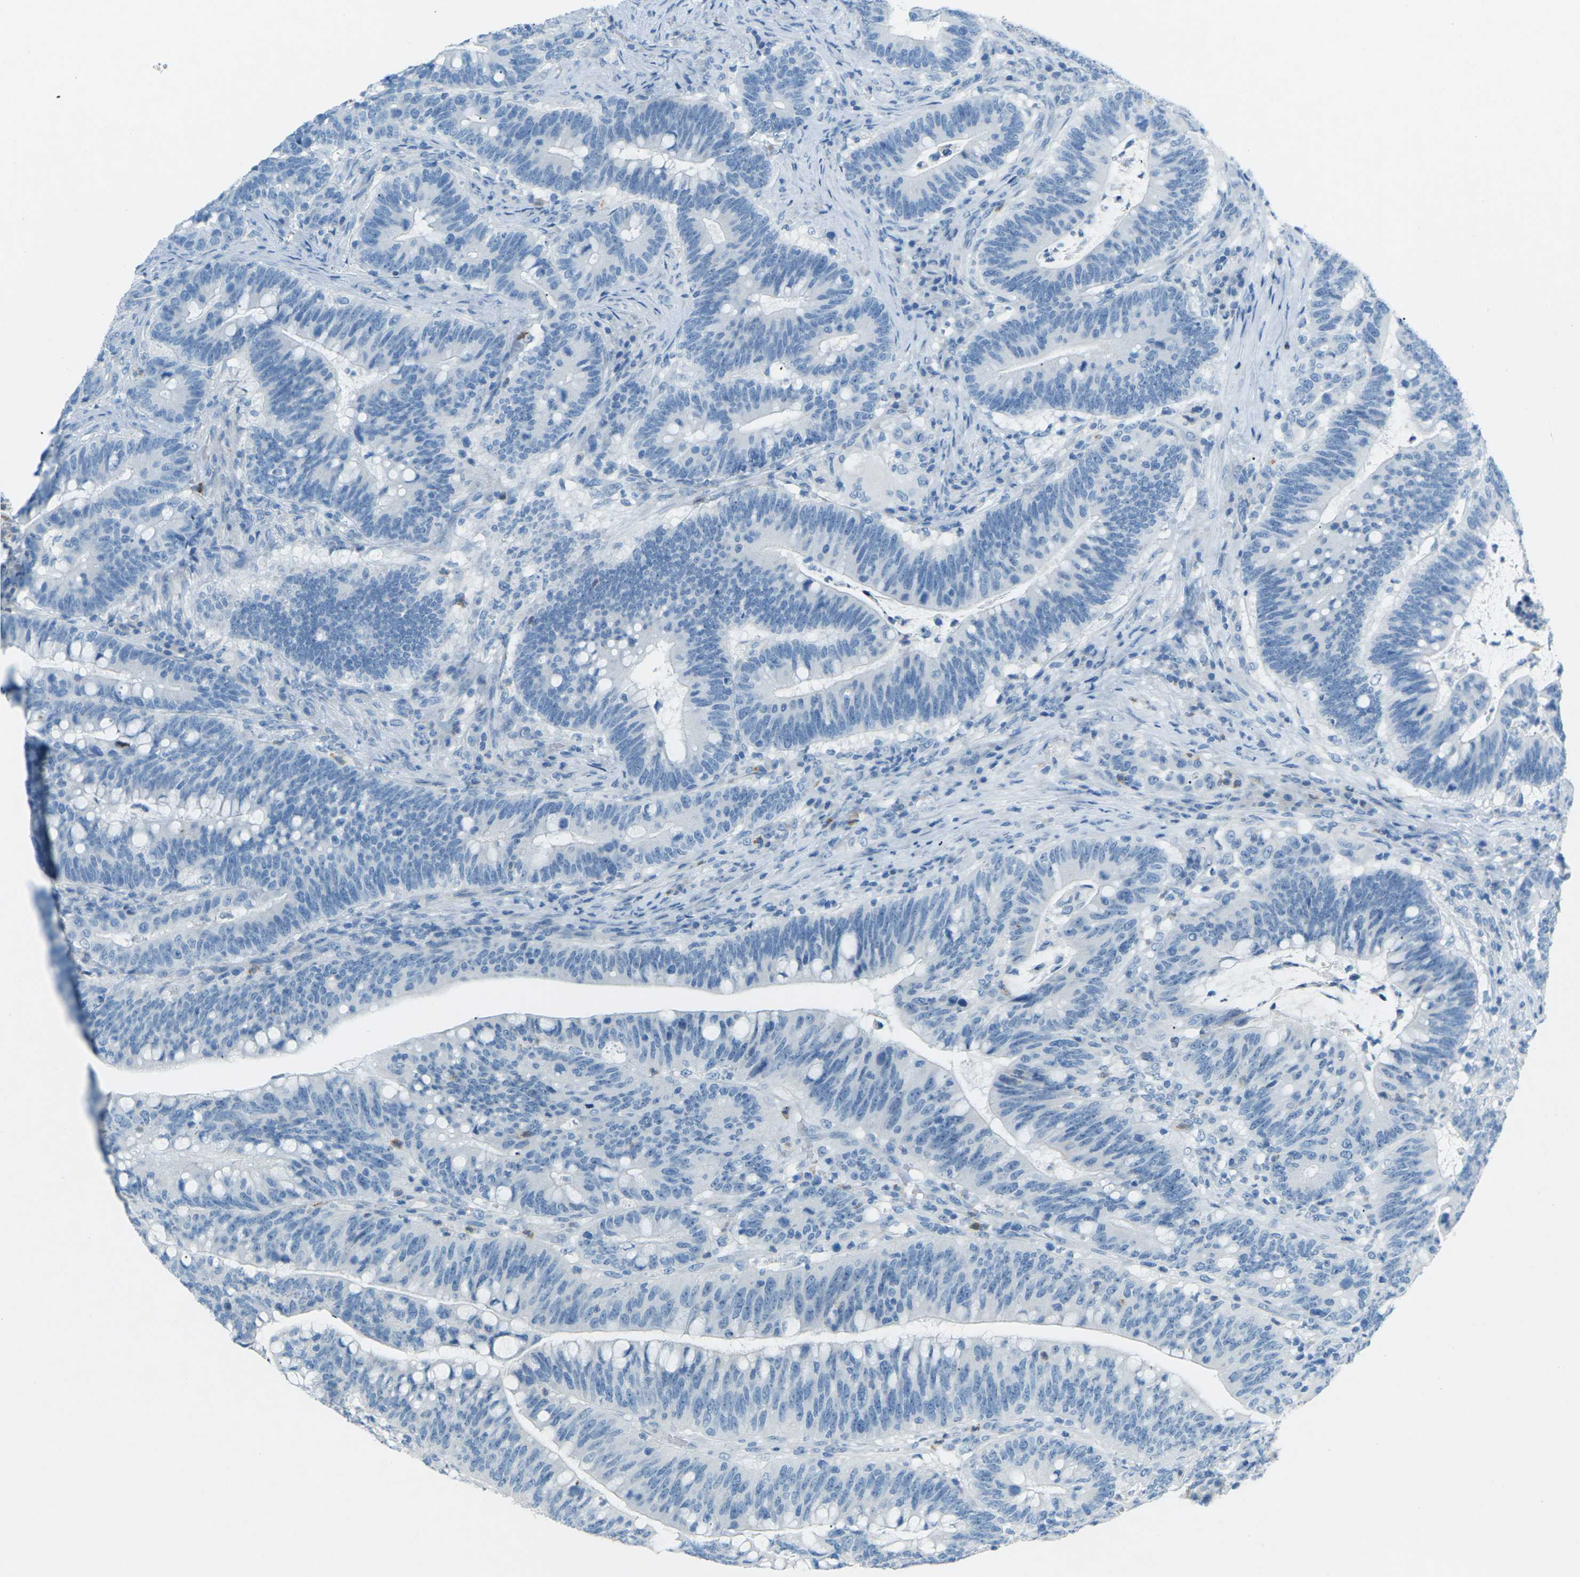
{"staining": {"intensity": "negative", "quantity": "none", "location": "none"}, "tissue": "colorectal cancer", "cell_type": "Tumor cells", "image_type": "cancer", "snomed": [{"axis": "morphology", "description": "Normal tissue, NOS"}, {"axis": "morphology", "description": "Adenocarcinoma, NOS"}, {"axis": "topography", "description": "Colon"}], "caption": "This is an immunohistochemistry (IHC) micrograph of human adenocarcinoma (colorectal). There is no staining in tumor cells.", "gene": "CDH16", "patient": {"sex": "female", "age": 66}}